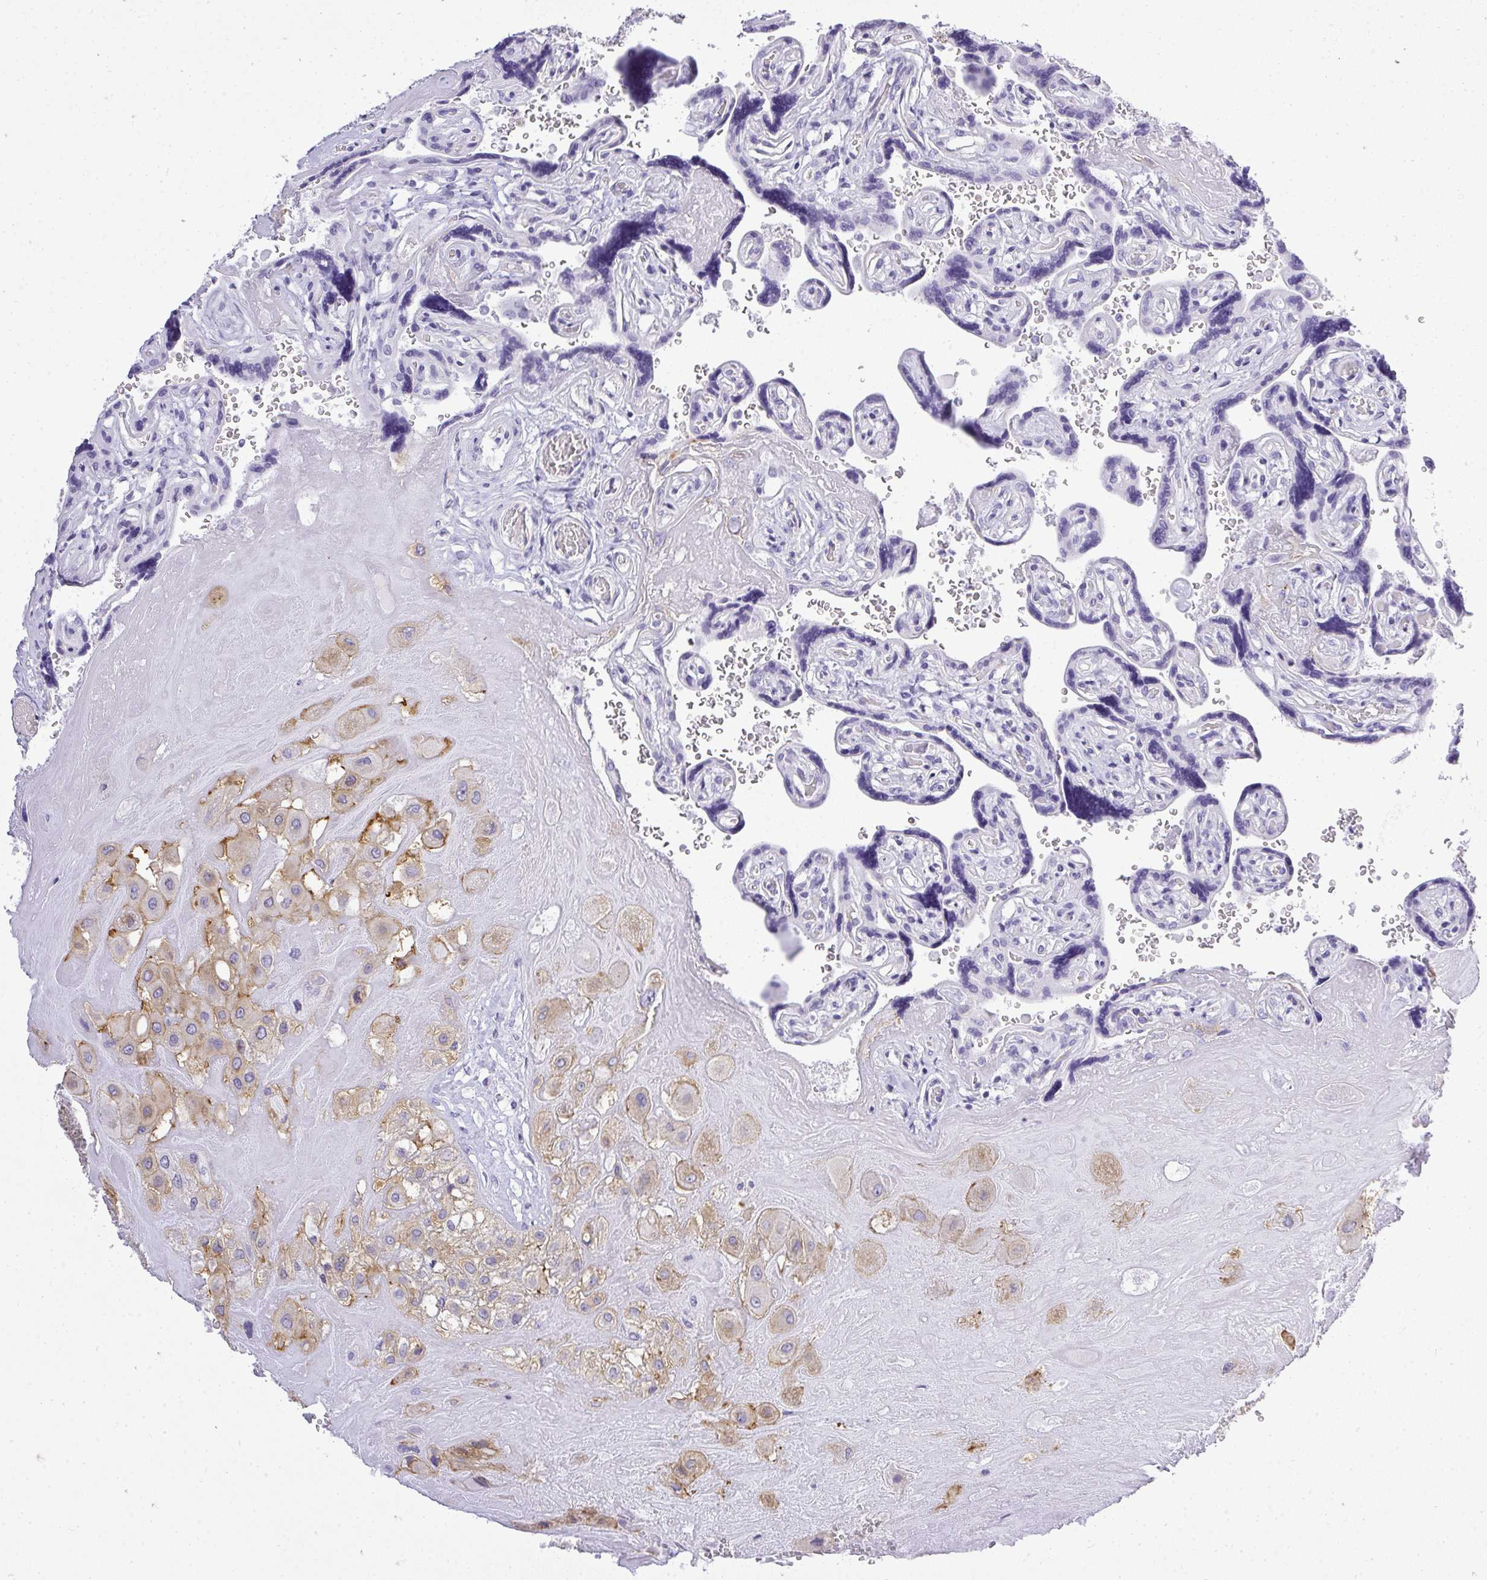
{"staining": {"intensity": "weak", "quantity": ">75%", "location": "cytoplasmic/membranous"}, "tissue": "placenta", "cell_type": "Decidual cells", "image_type": "normal", "snomed": [{"axis": "morphology", "description": "Normal tissue, NOS"}, {"axis": "topography", "description": "Placenta"}], "caption": "Human placenta stained with a brown dye exhibits weak cytoplasmic/membranous positive staining in about >75% of decidual cells.", "gene": "PLPPR3", "patient": {"sex": "female", "age": 32}}